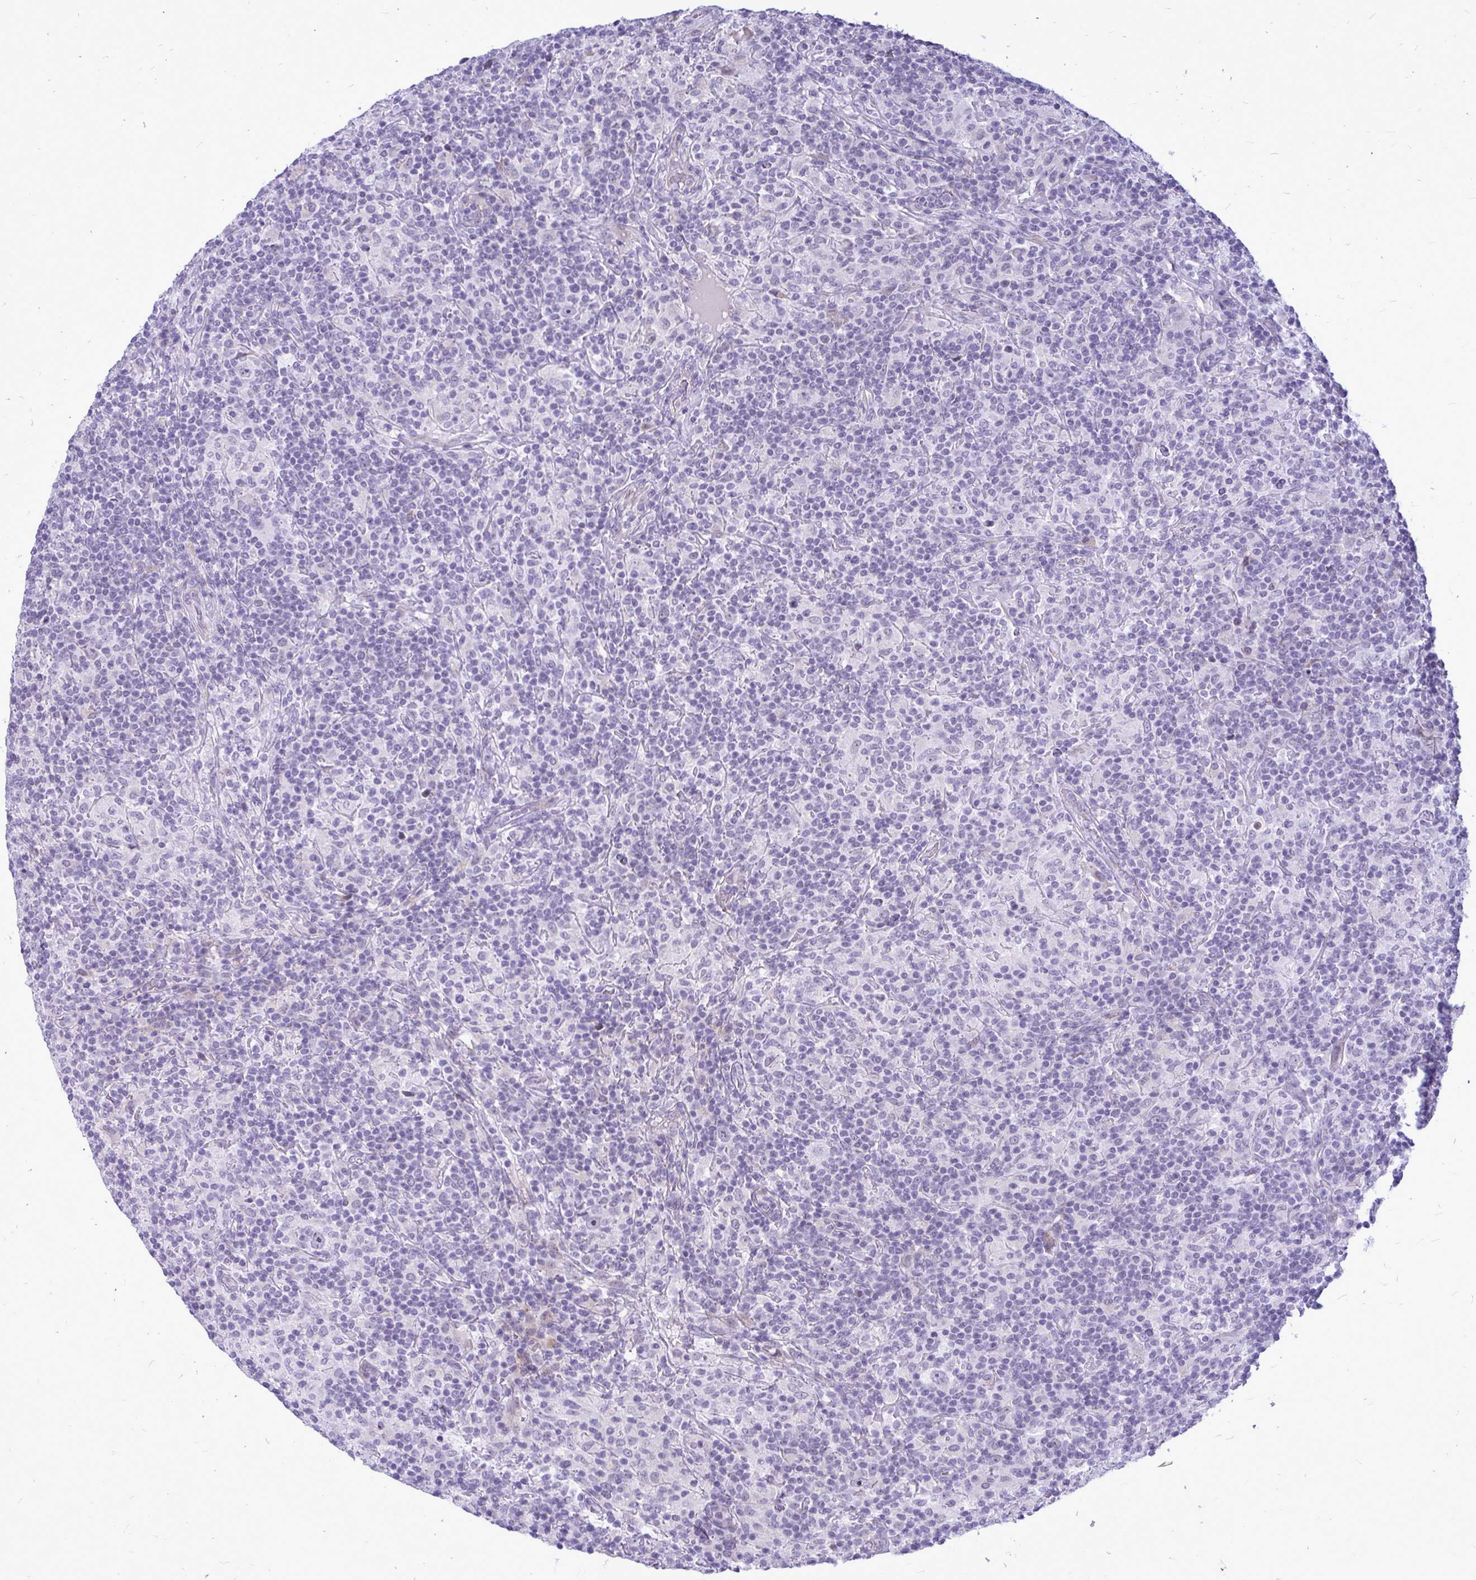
{"staining": {"intensity": "negative", "quantity": "none", "location": "none"}, "tissue": "lymphoma", "cell_type": "Tumor cells", "image_type": "cancer", "snomed": [{"axis": "morphology", "description": "Hodgkin's disease, NOS"}, {"axis": "topography", "description": "Lymph node"}], "caption": "Tumor cells show no significant protein positivity in Hodgkin's disease.", "gene": "ZSCAN25", "patient": {"sex": "male", "age": 70}}